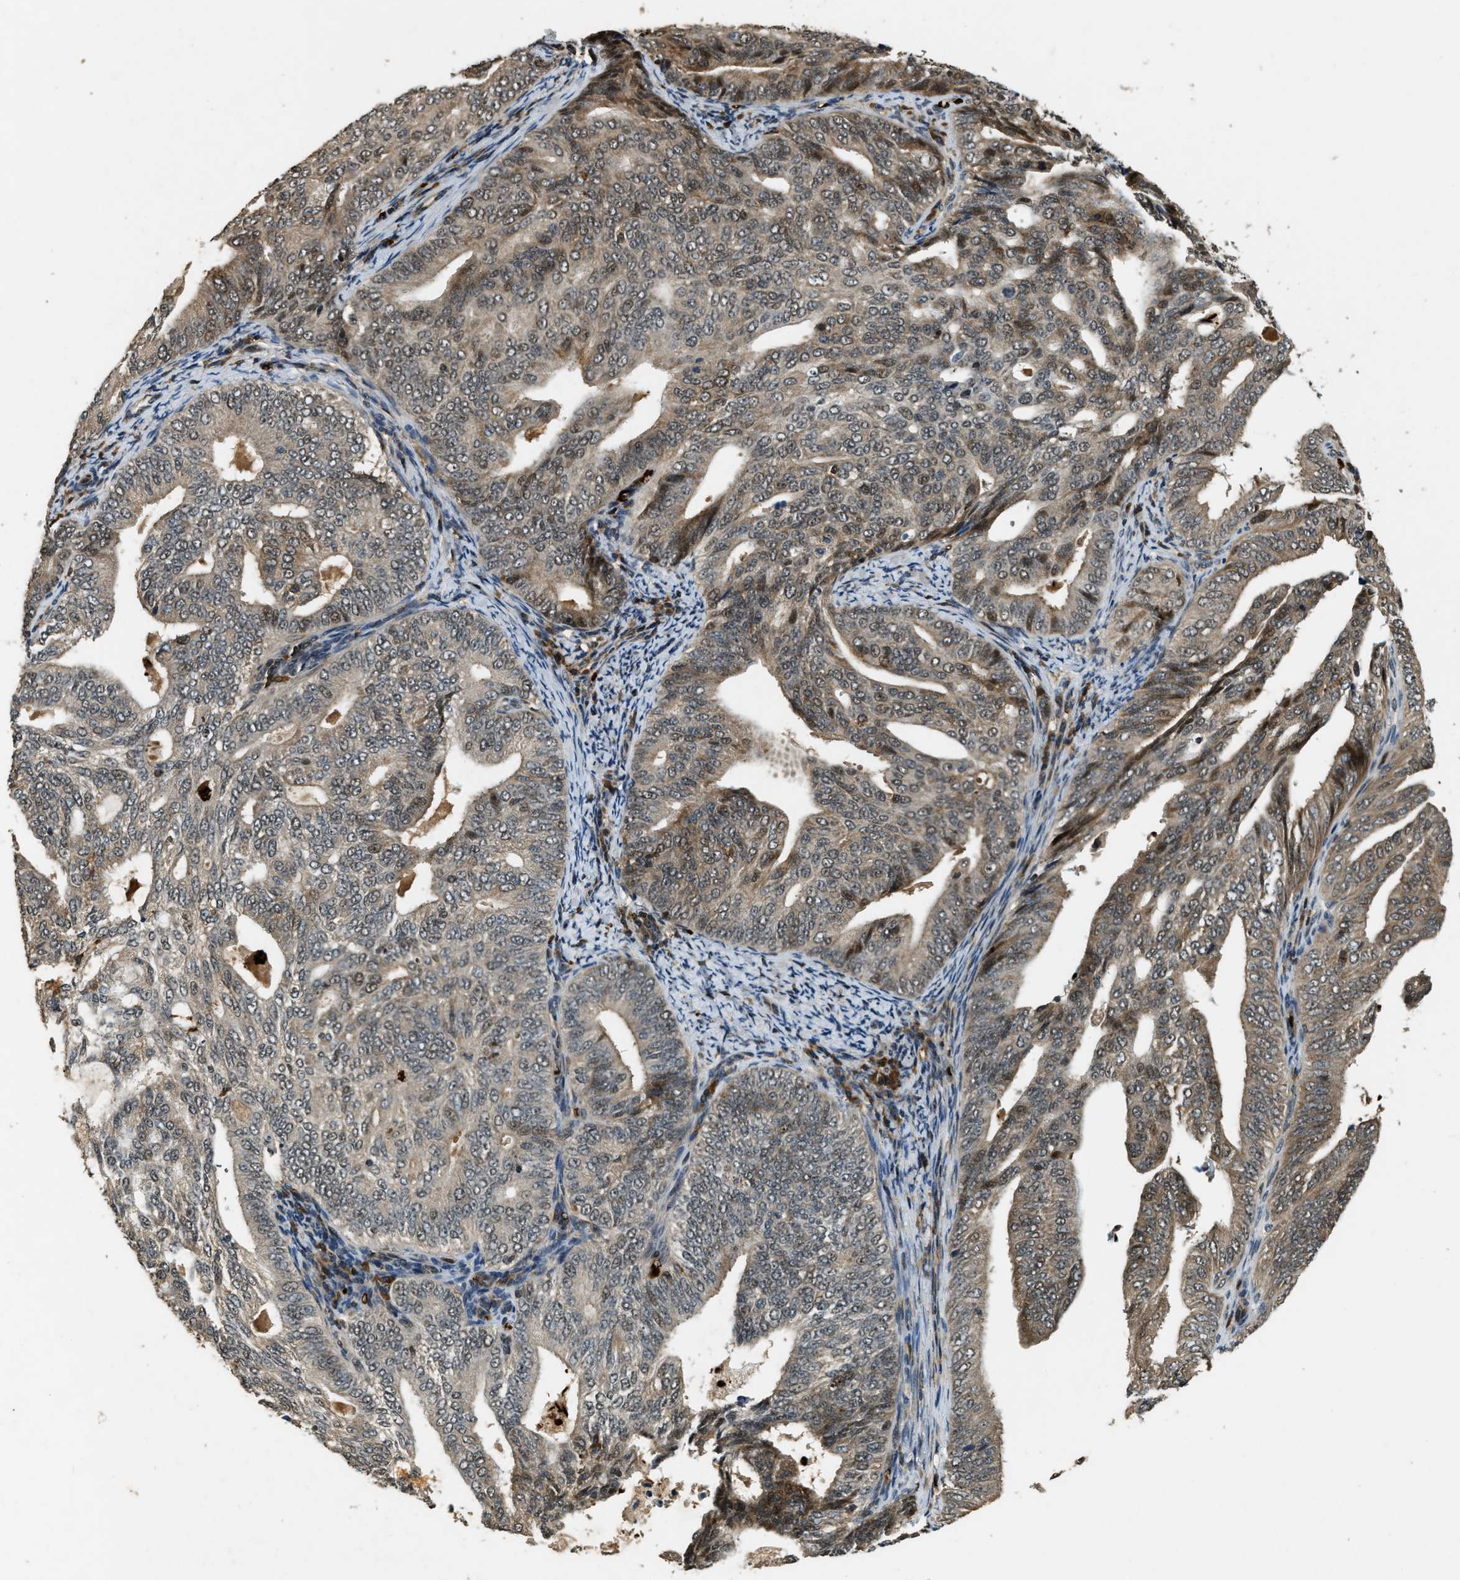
{"staining": {"intensity": "weak", "quantity": "25%-75%", "location": "cytoplasmic/membranous"}, "tissue": "endometrial cancer", "cell_type": "Tumor cells", "image_type": "cancer", "snomed": [{"axis": "morphology", "description": "Adenocarcinoma, NOS"}, {"axis": "topography", "description": "Endometrium"}], "caption": "A brown stain shows weak cytoplasmic/membranous positivity of a protein in endometrial cancer tumor cells.", "gene": "RNF141", "patient": {"sex": "female", "age": 58}}